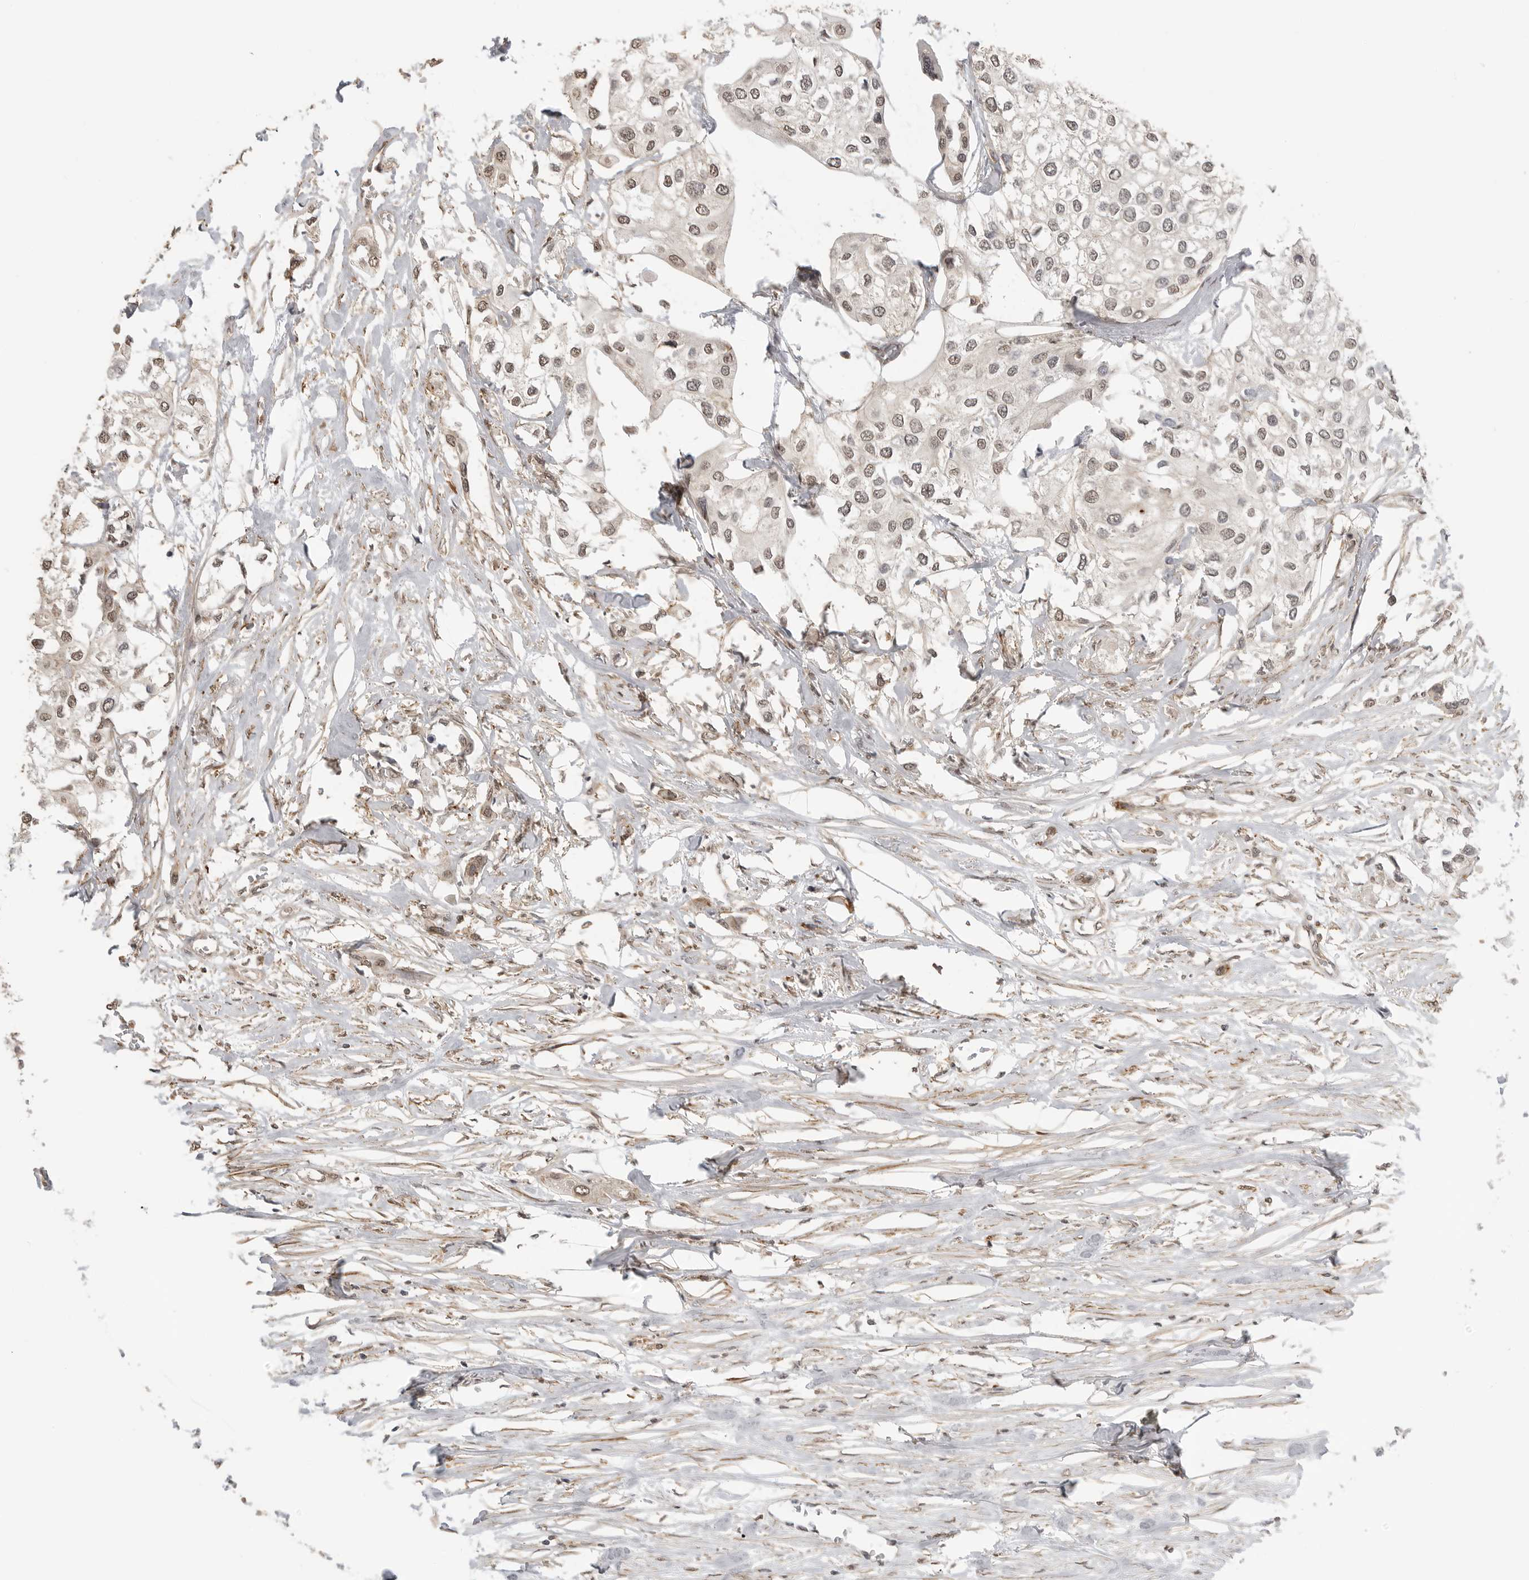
{"staining": {"intensity": "moderate", "quantity": "25%-75%", "location": "nuclear"}, "tissue": "urothelial cancer", "cell_type": "Tumor cells", "image_type": "cancer", "snomed": [{"axis": "morphology", "description": "Urothelial carcinoma, High grade"}, {"axis": "topography", "description": "Urinary bladder"}], "caption": "A micrograph showing moderate nuclear staining in about 25%-75% of tumor cells in urothelial cancer, as visualized by brown immunohistochemical staining.", "gene": "GPC2", "patient": {"sex": "male", "age": 64}}